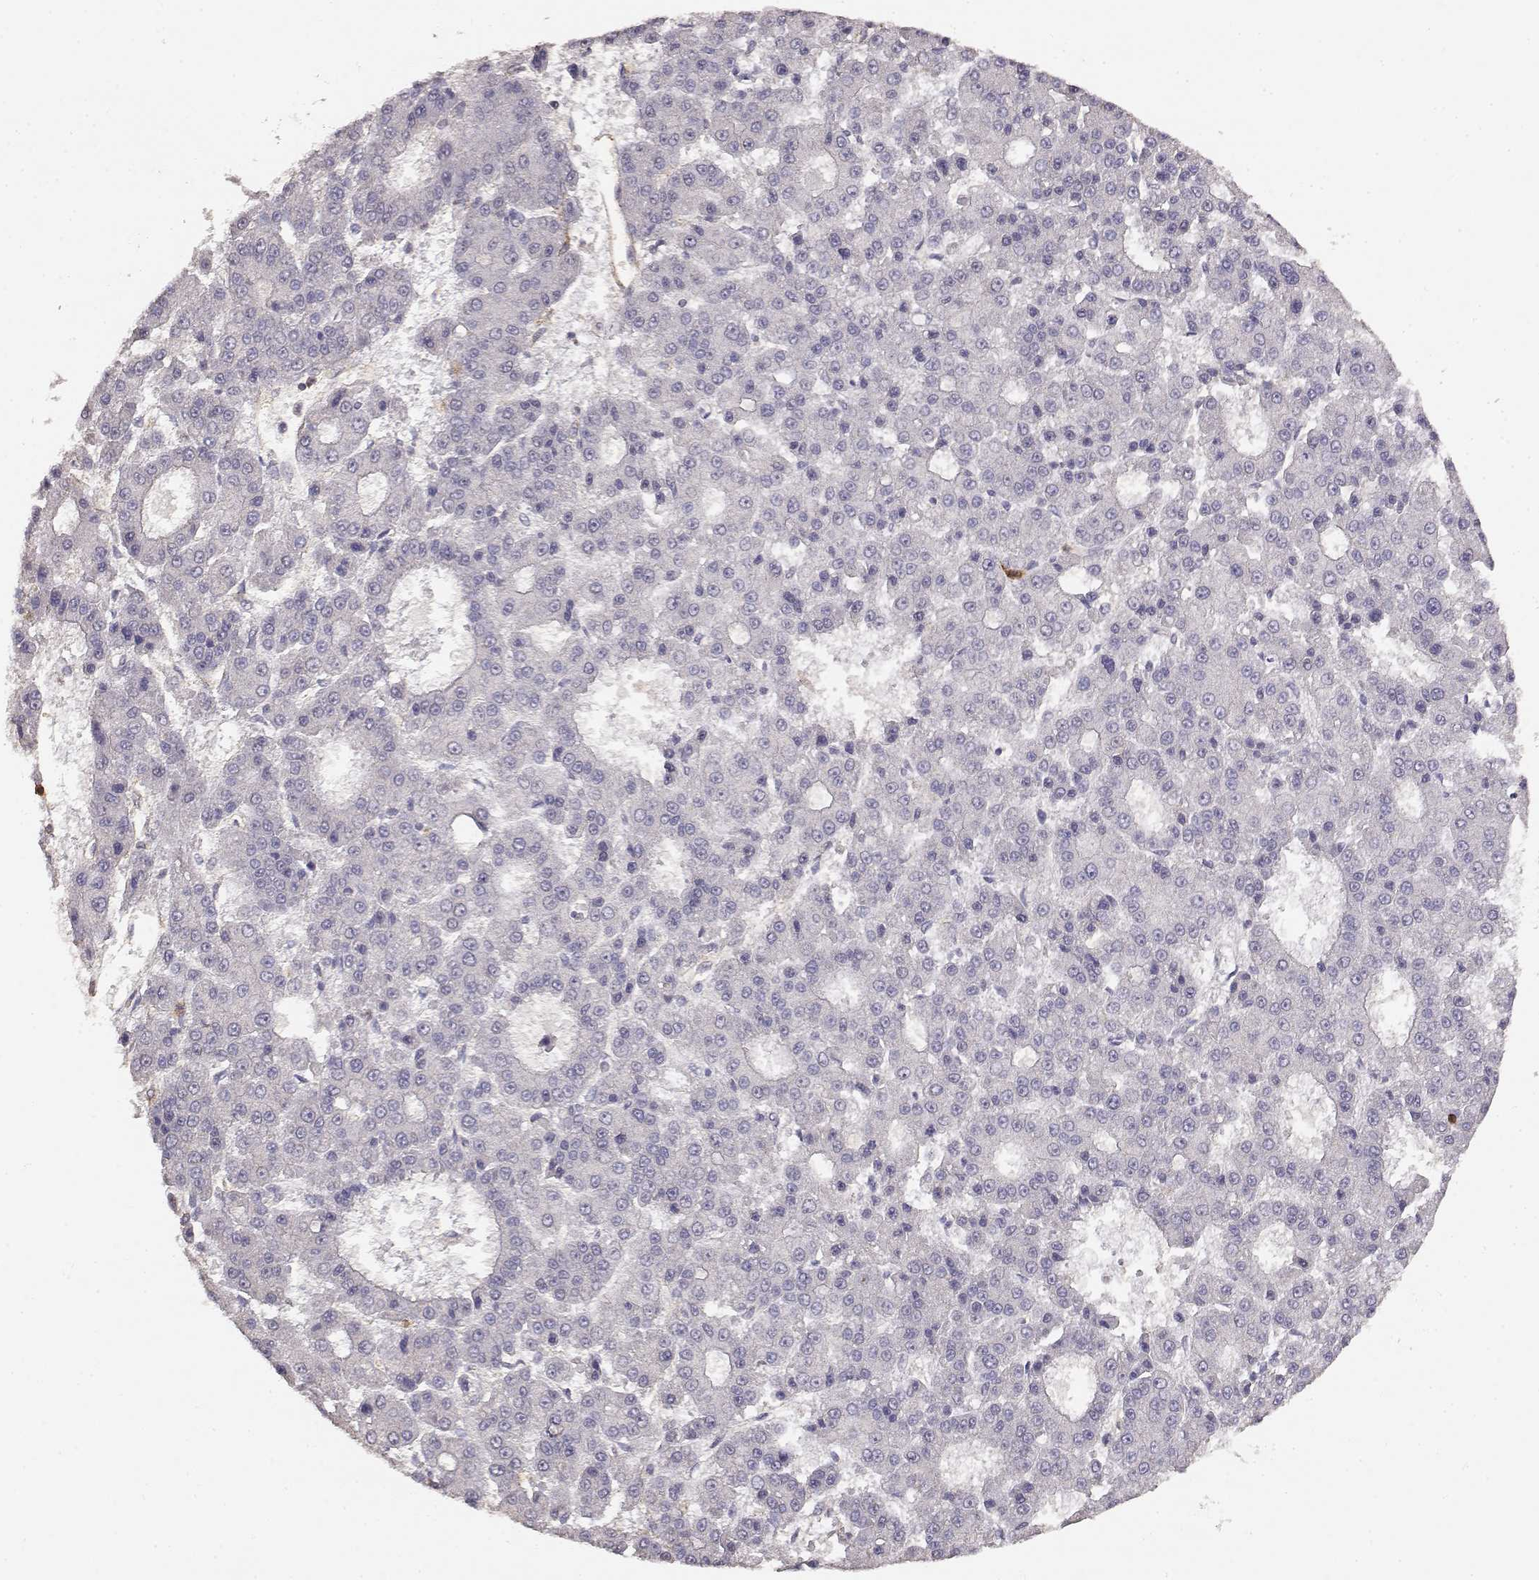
{"staining": {"intensity": "negative", "quantity": "none", "location": "none"}, "tissue": "liver cancer", "cell_type": "Tumor cells", "image_type": "cancer", "snomed": [{"axis": "morphology", "description": "Carcinoma, Hepatocellular, NOS"}, {"axis": "topography", "description": "Liver"}], "caption": "High magnification brightfield microscopy of liver cancer stained with DAB (3,3'-diaminobenzidine) (brown) and counterstained with hematoxylin (blue): tumor cells show no significant staining.", "gene": "TNFRSF10C", "patient": {"sex": "male", "age": 70}}